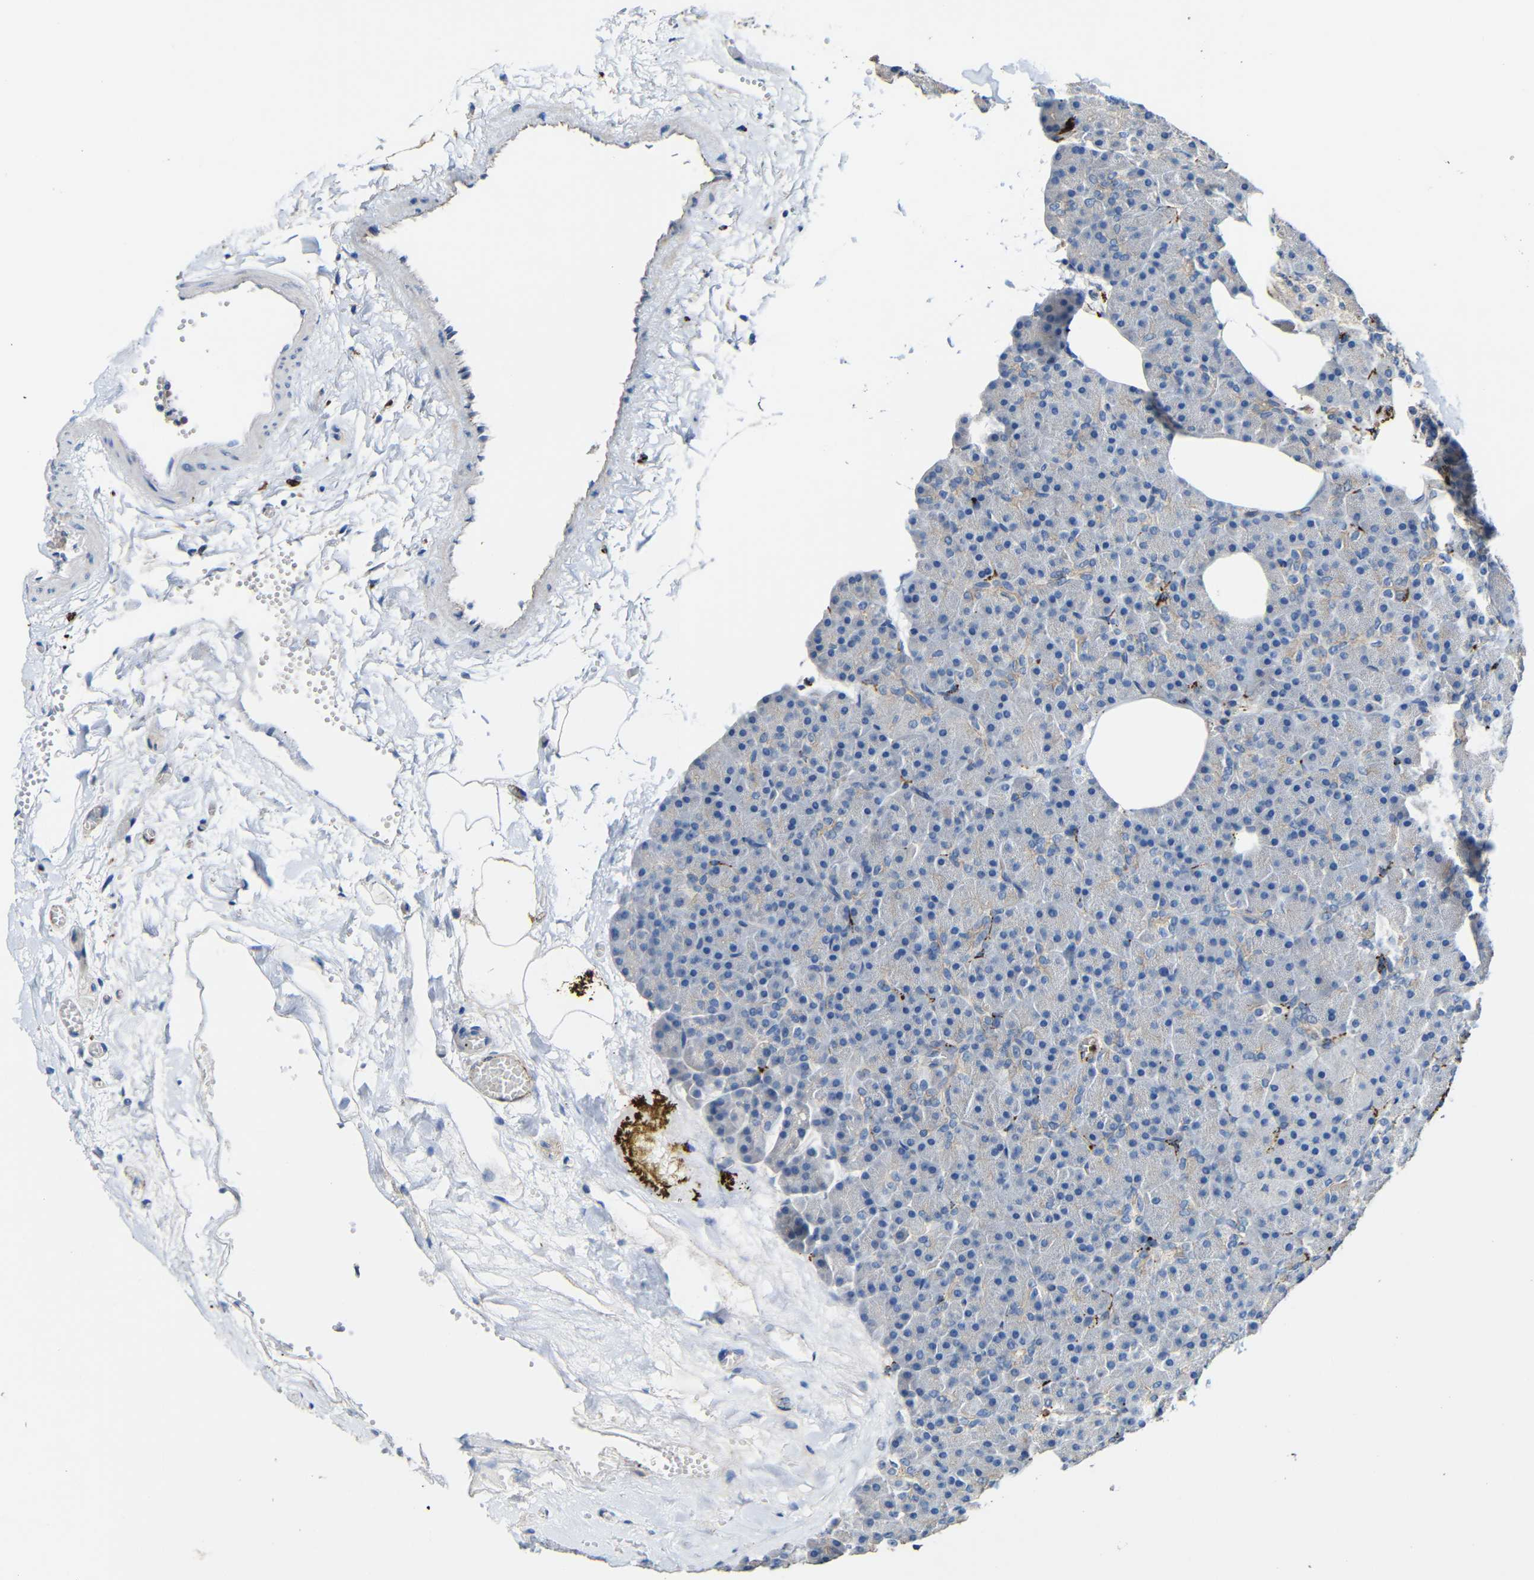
{"staining": {"intensity": "weak", "quantity": "<25%", "location": "cytoplasmic/membranous"}, "tissue": "pancreas", "cell_type": "Exocrine glandular cells", "image_type": "normal", "snomed": [{"axis": "morphology", "description": "Normal tissue, NOS"}, {"axis": "topography", "description": "Pancreas"}], "caption": "Protein analysis of unremarkable pancreas reveals no significant expression in exocrine glandular cells.", "gene": "HLA", "patient": {"sex": "female", "age": 35}}